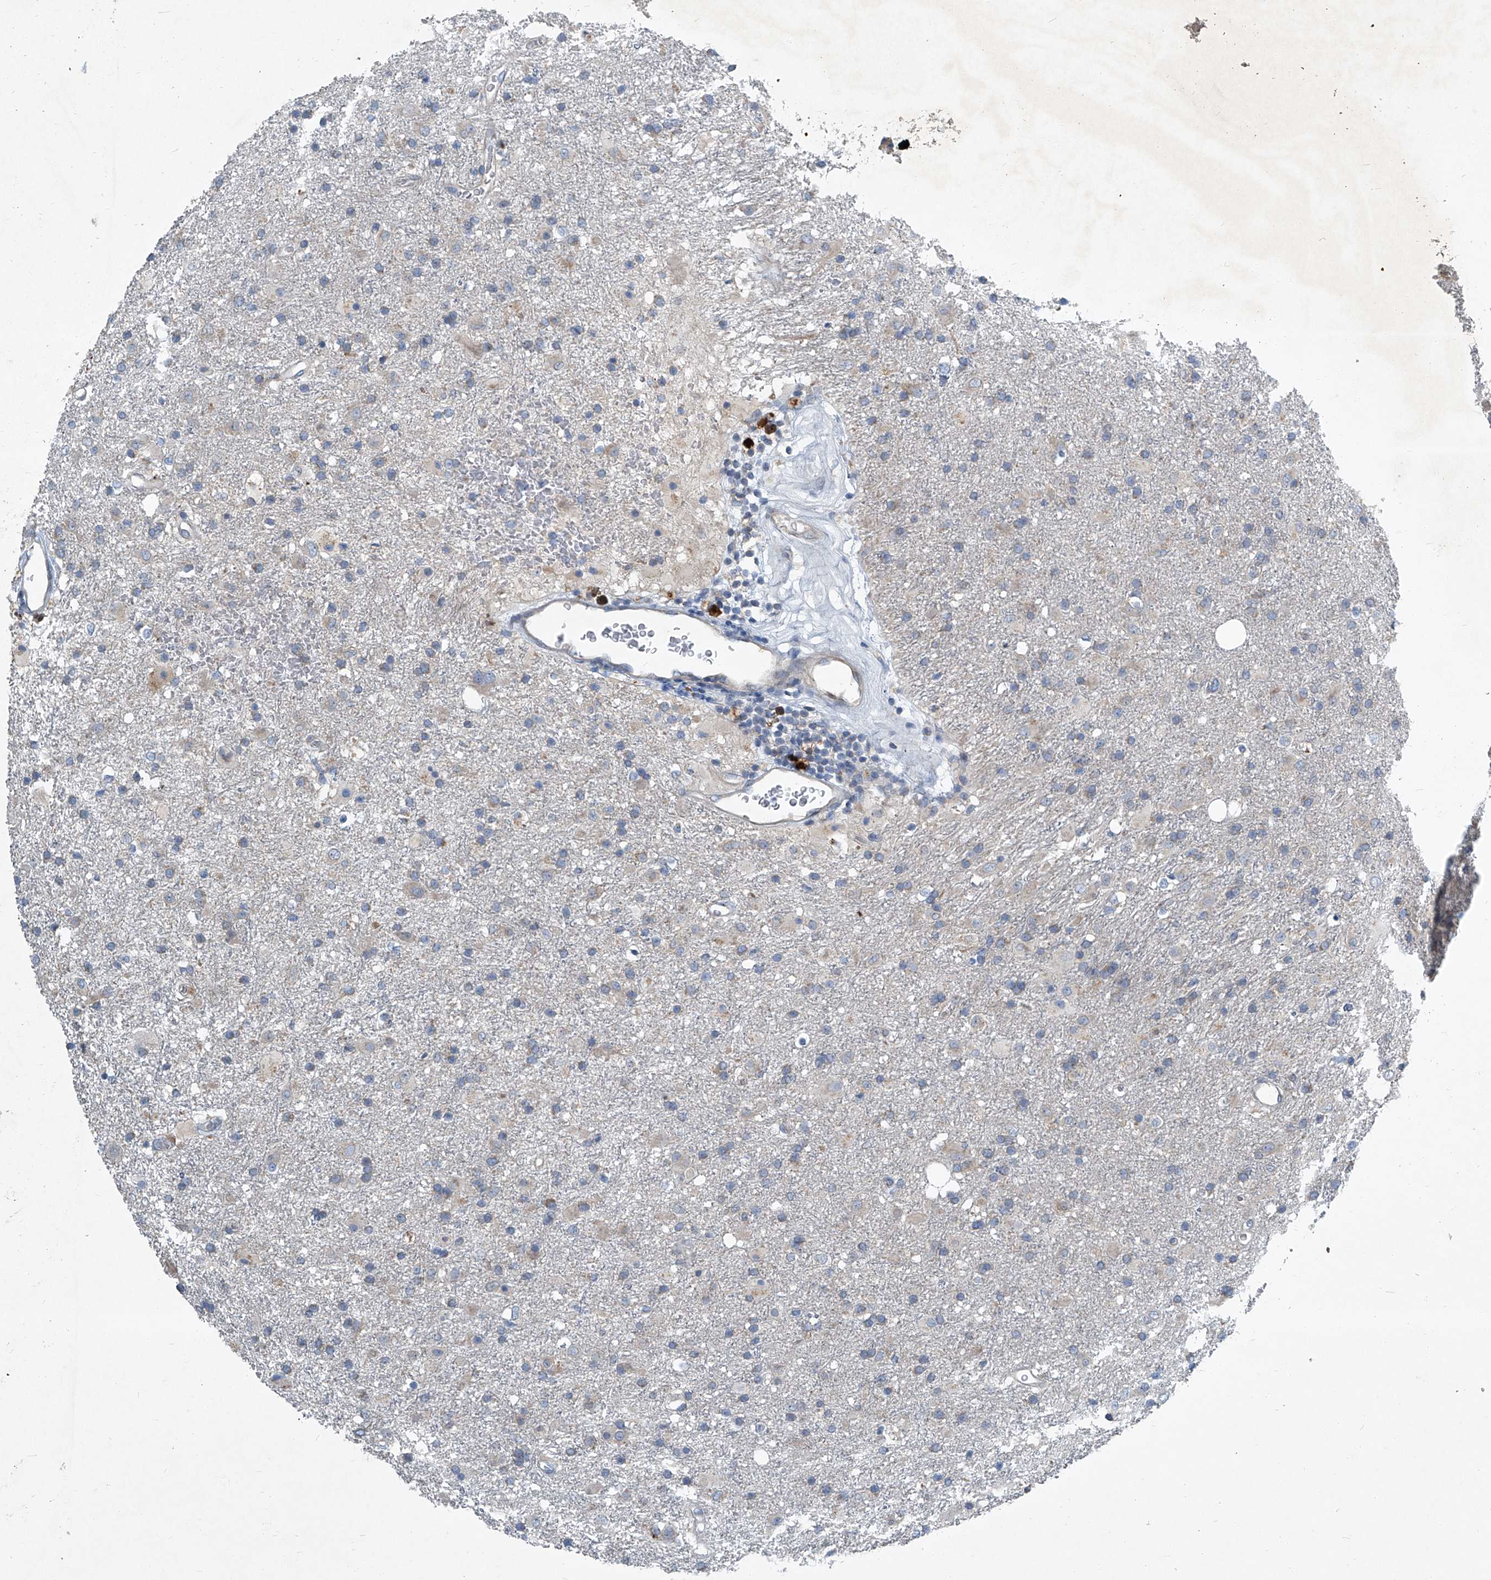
{"staining": {"intensity": "weak", "quantity": "25%-75%", "location": "cytoplasmic/membranous"}, "tissue": "glioma", "cell_type": "Tumor cells", "image_type": "cancer", "snomed": [{"axis": "morphology", "description": "Glioma, malignant, Low grade"}, {"axis": "topography", "description": "Brain"}], "caption": "The micrograph shows a brown stain indicating the presence of a protein in the cytoplasmic/membranous of tumor cells in malignant glioma (low-grade).", "gene": "SLC26A11", "patient": {"sex": "male", "age": 65}}